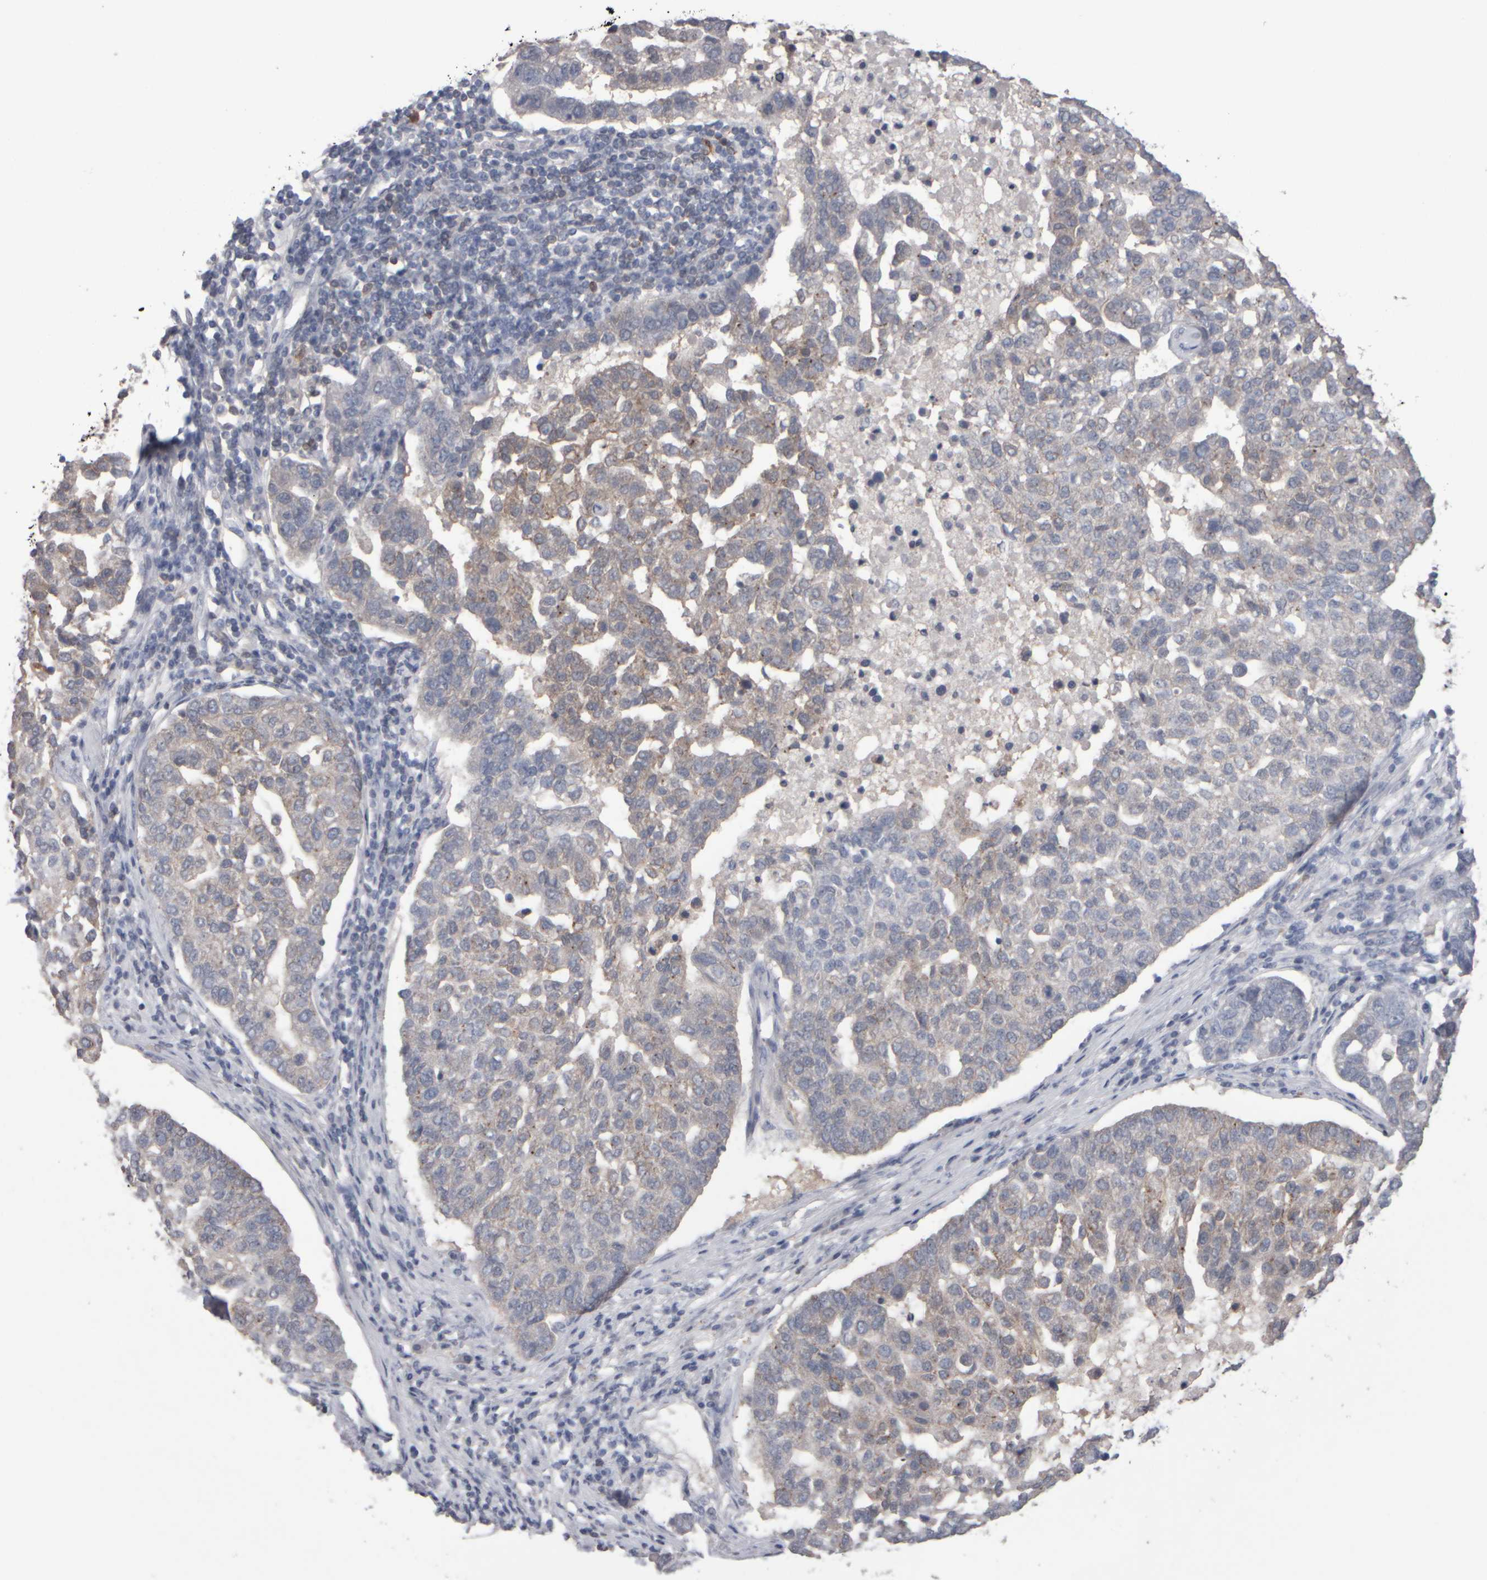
{"staining": {"intensity": "weak", "quantity": "<25%", "location": "cytoplasmic/membranous"}, "tissue": "pancreatic cancer", "cell_type": "Tumor cells", "image_type": "cancer", "snomed": [{"axis": "morphology", "description": "Adenocarcinoma, NOS"}, {"axis": "topography", "description": "Pancreas"}], "caption": "High magnification brightfield microscopy of pancreatic cancer stained with DAB (3,3'-diaminobenzidine) (brown) and counterstained with hematoxylin (blue): tumor cells show no significant positivity.", "gene": "EPHX2", "patient": {"sex": "female", "age": 61}}